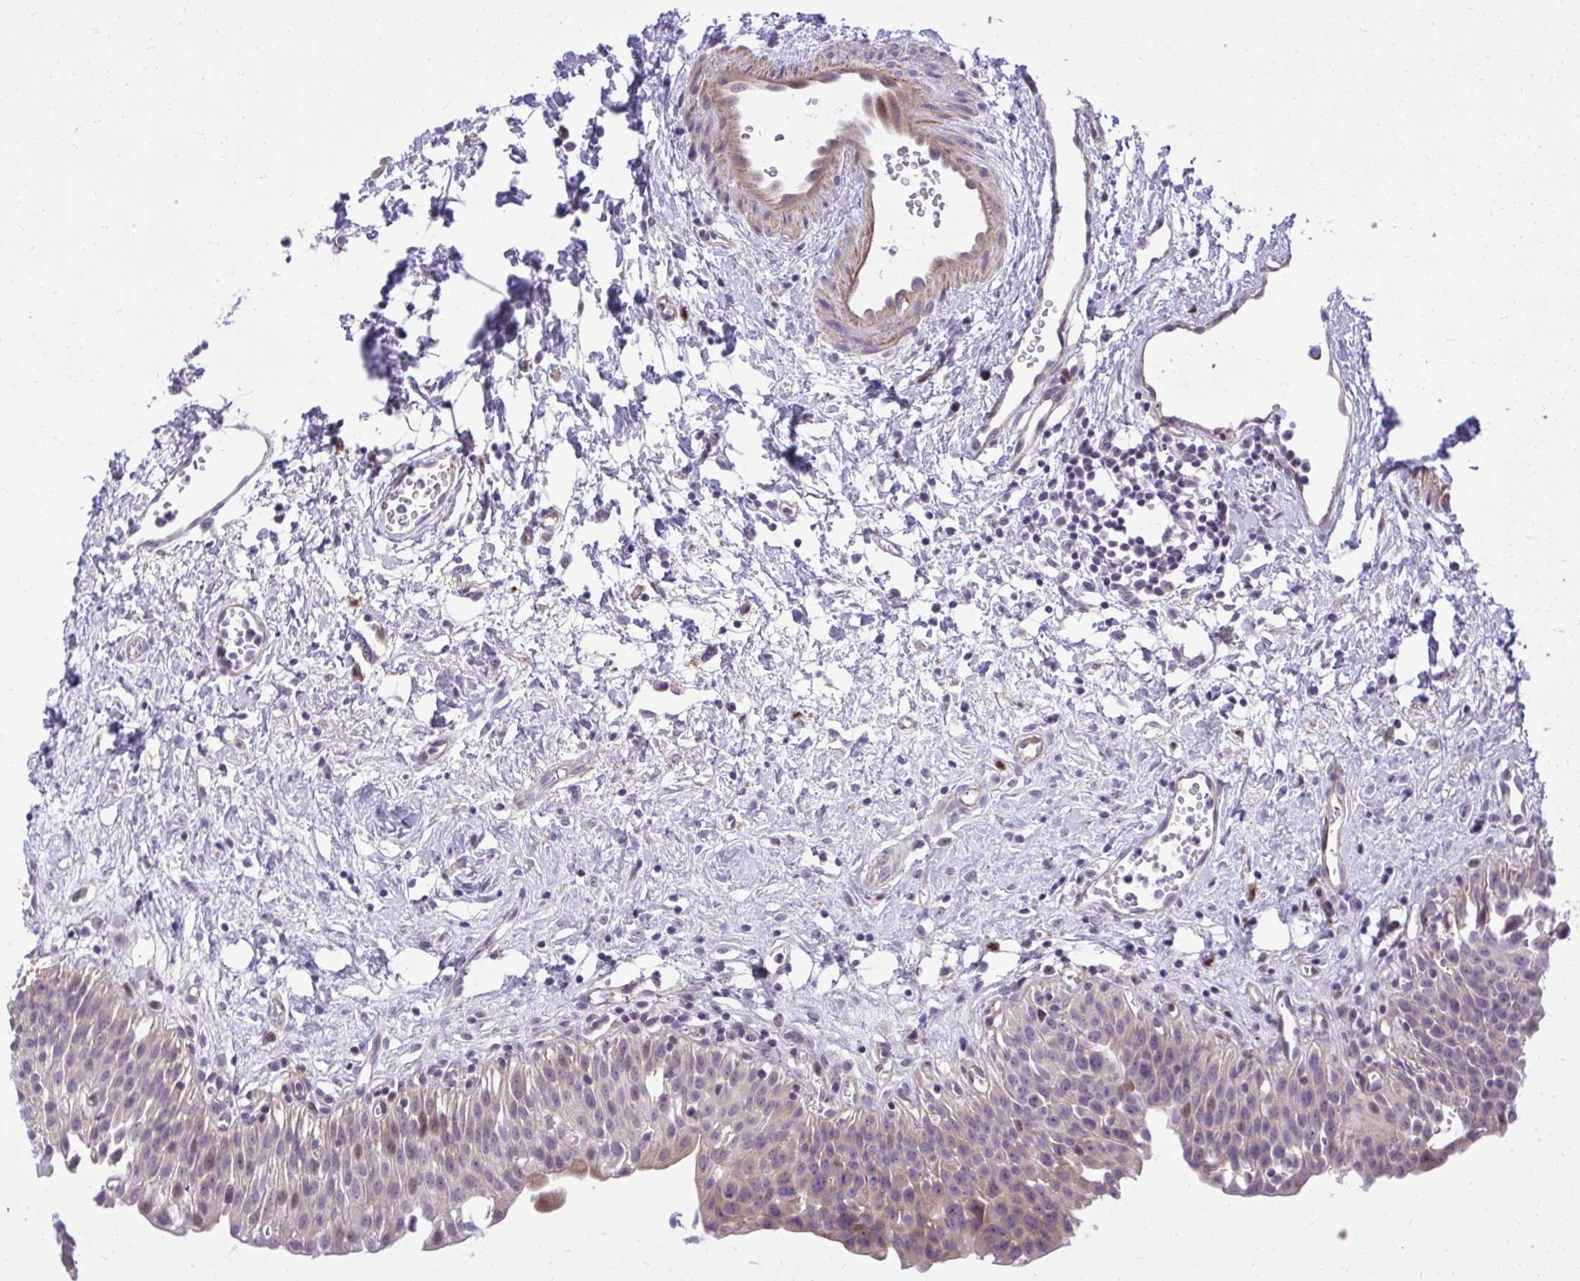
{"staining": {"intensity": "weak", "quantity": "<25%", "location": "cytoplasmic/membranous"}, "tissue": "urinary bladder", "cell_type": "Urothelial cells", "image_type": "normal", "snomed": [{"axis": "morphology", "description": "Normal tissue, NOS"}, {"axis": "topography", "description": "Urinary bladder"}], "caption": "This image is of normal urinary bladder stained with IHC to label a protein in brown with the nuclei are counter-stained blue. There is no staining in urothelial cells.", "gene": "GRK4", "patient": {"sex": "male", "age": 51}}